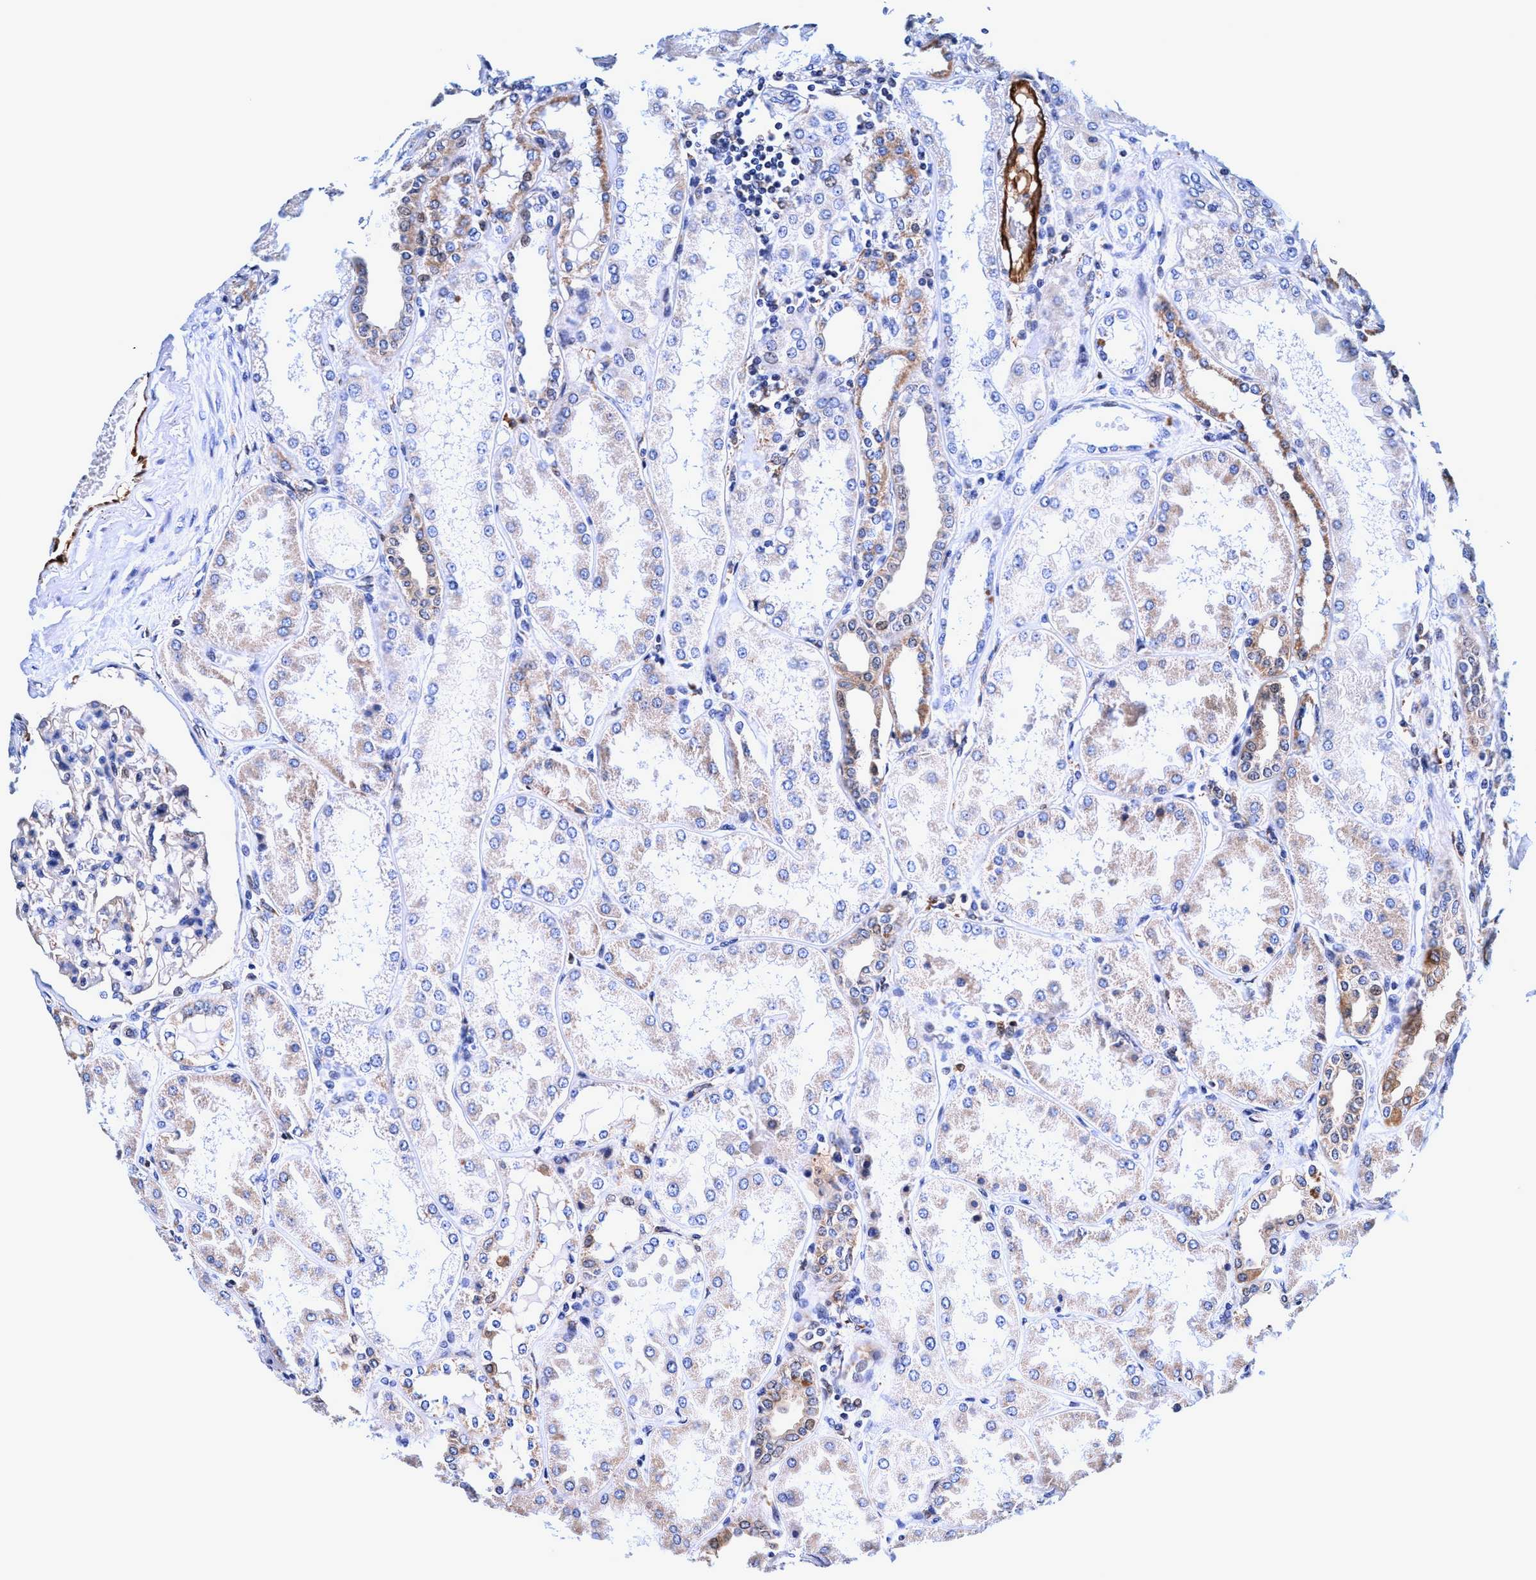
{"staining": {"intensity": "weak", "quantity": "<25%", "location": "cytoplasmic/membranous"}, "tissue": "kidney", "cell_type": "Cells in glomeruli", "image_type": "normal", "snomed": [{"axis": "morphology", "description": "Normal tissue, NOS"}, {"axis": "topography", "description": "Kidney"}], "caption": "This is an immunohistochemistry image of benign human kidney. There is no staining in cells in glomeruli.", "gene": "UBALD2", "patient": {"sex": "female", "age": 56}}